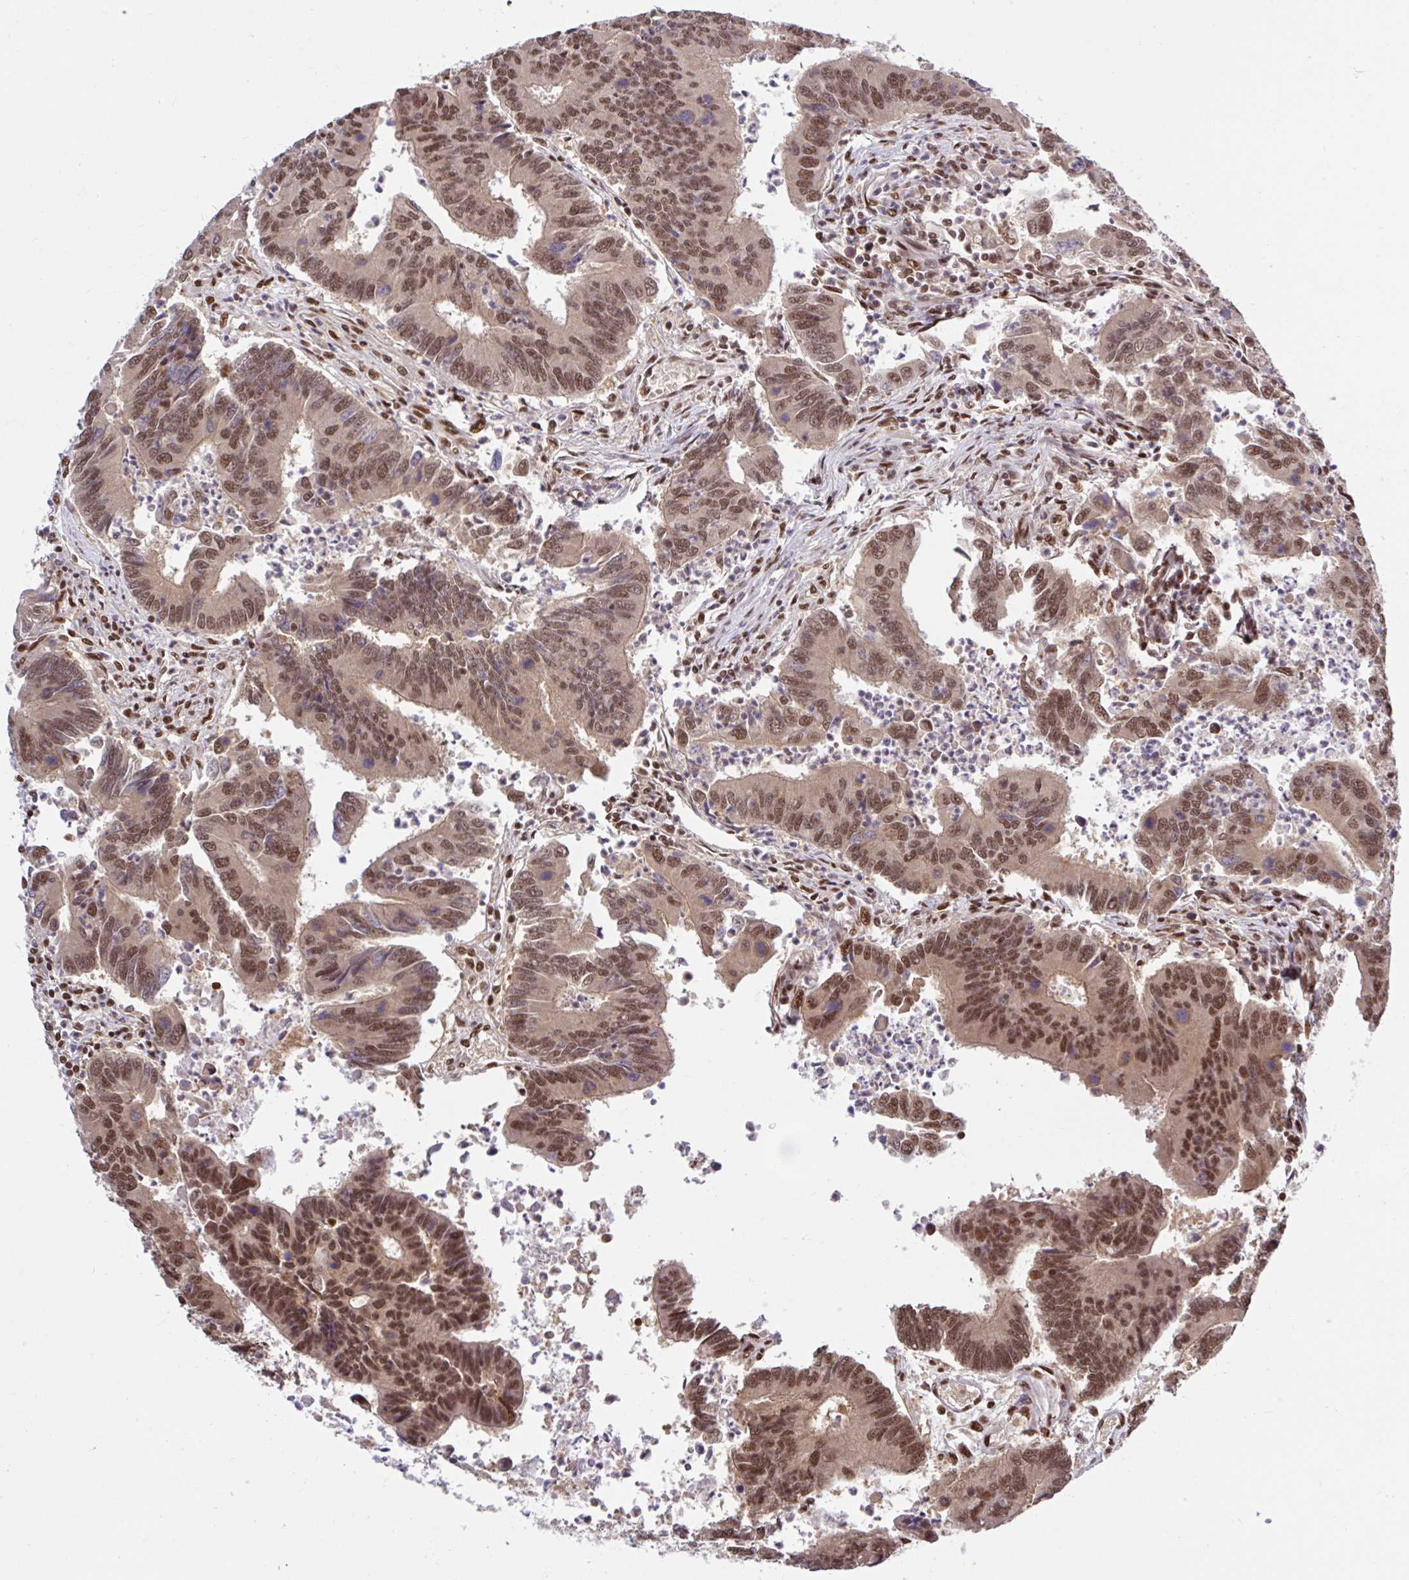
{"staining": {"intensity": "moderate", "quantity": ">75%", "location": "nuclear"}, "tissue": "colorectal cancer", "cell_type": "Tumor cells", "image_type": "cancer", "snomed": [{"axis": "morphology", "description": "Adenocarcinoma, NOS"}, {"axis": "topography", "description": "Colon"}], "caption": "Protein analysis of colorectal adenocarcinoma tissue exhibits moderate nuclear expression in about >75% of tumor cells. (DAB (3,3'-diaminobenzidine) IHC, brown staining for protein, blue staining for nuclei).", "gene": "ABCA9", "patient": {"sex": "female", "age": 67}}